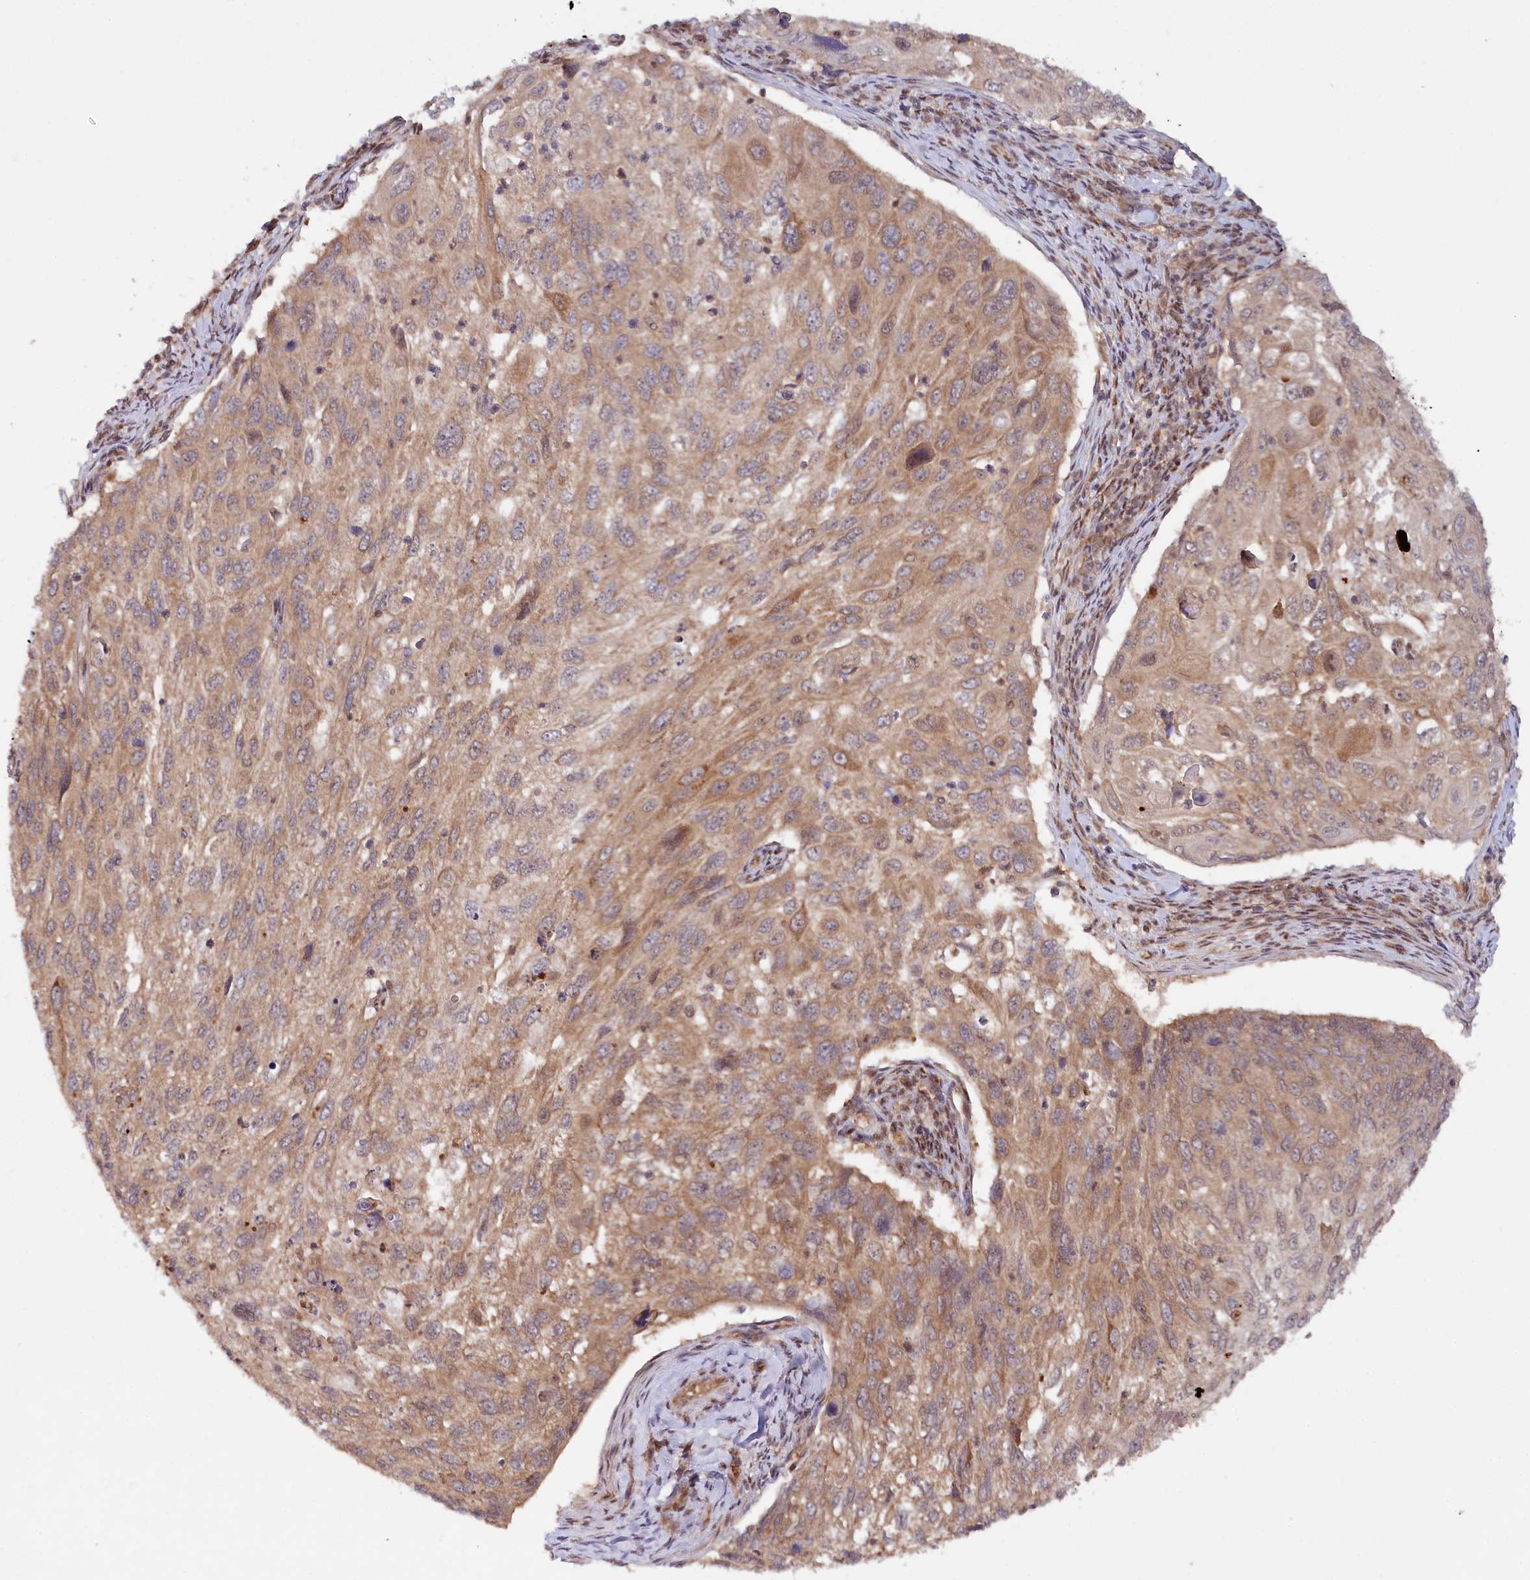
{"staining": {"intensity": "moderate", "quantity": ">75%", "location": "cytoplasmic/membranous"}, "tissue": "cervical cancer", "cell_type": "Tumor cells", "image_type": "cancer", "snomed": [{"axis": "morphology", "description": "Squamous cell carcinoma, NOS"}, {"axis": "topography", "description": "Cervix"}], "caption": "Immunohistochemistry of human cervical cancer demonstrates medium levels of moderate cytoplasmic/membranous positivity in approximately >75% of tumor cells.", "gene": "CCDC65", "patient": {"sex": "female", "age": 70}}